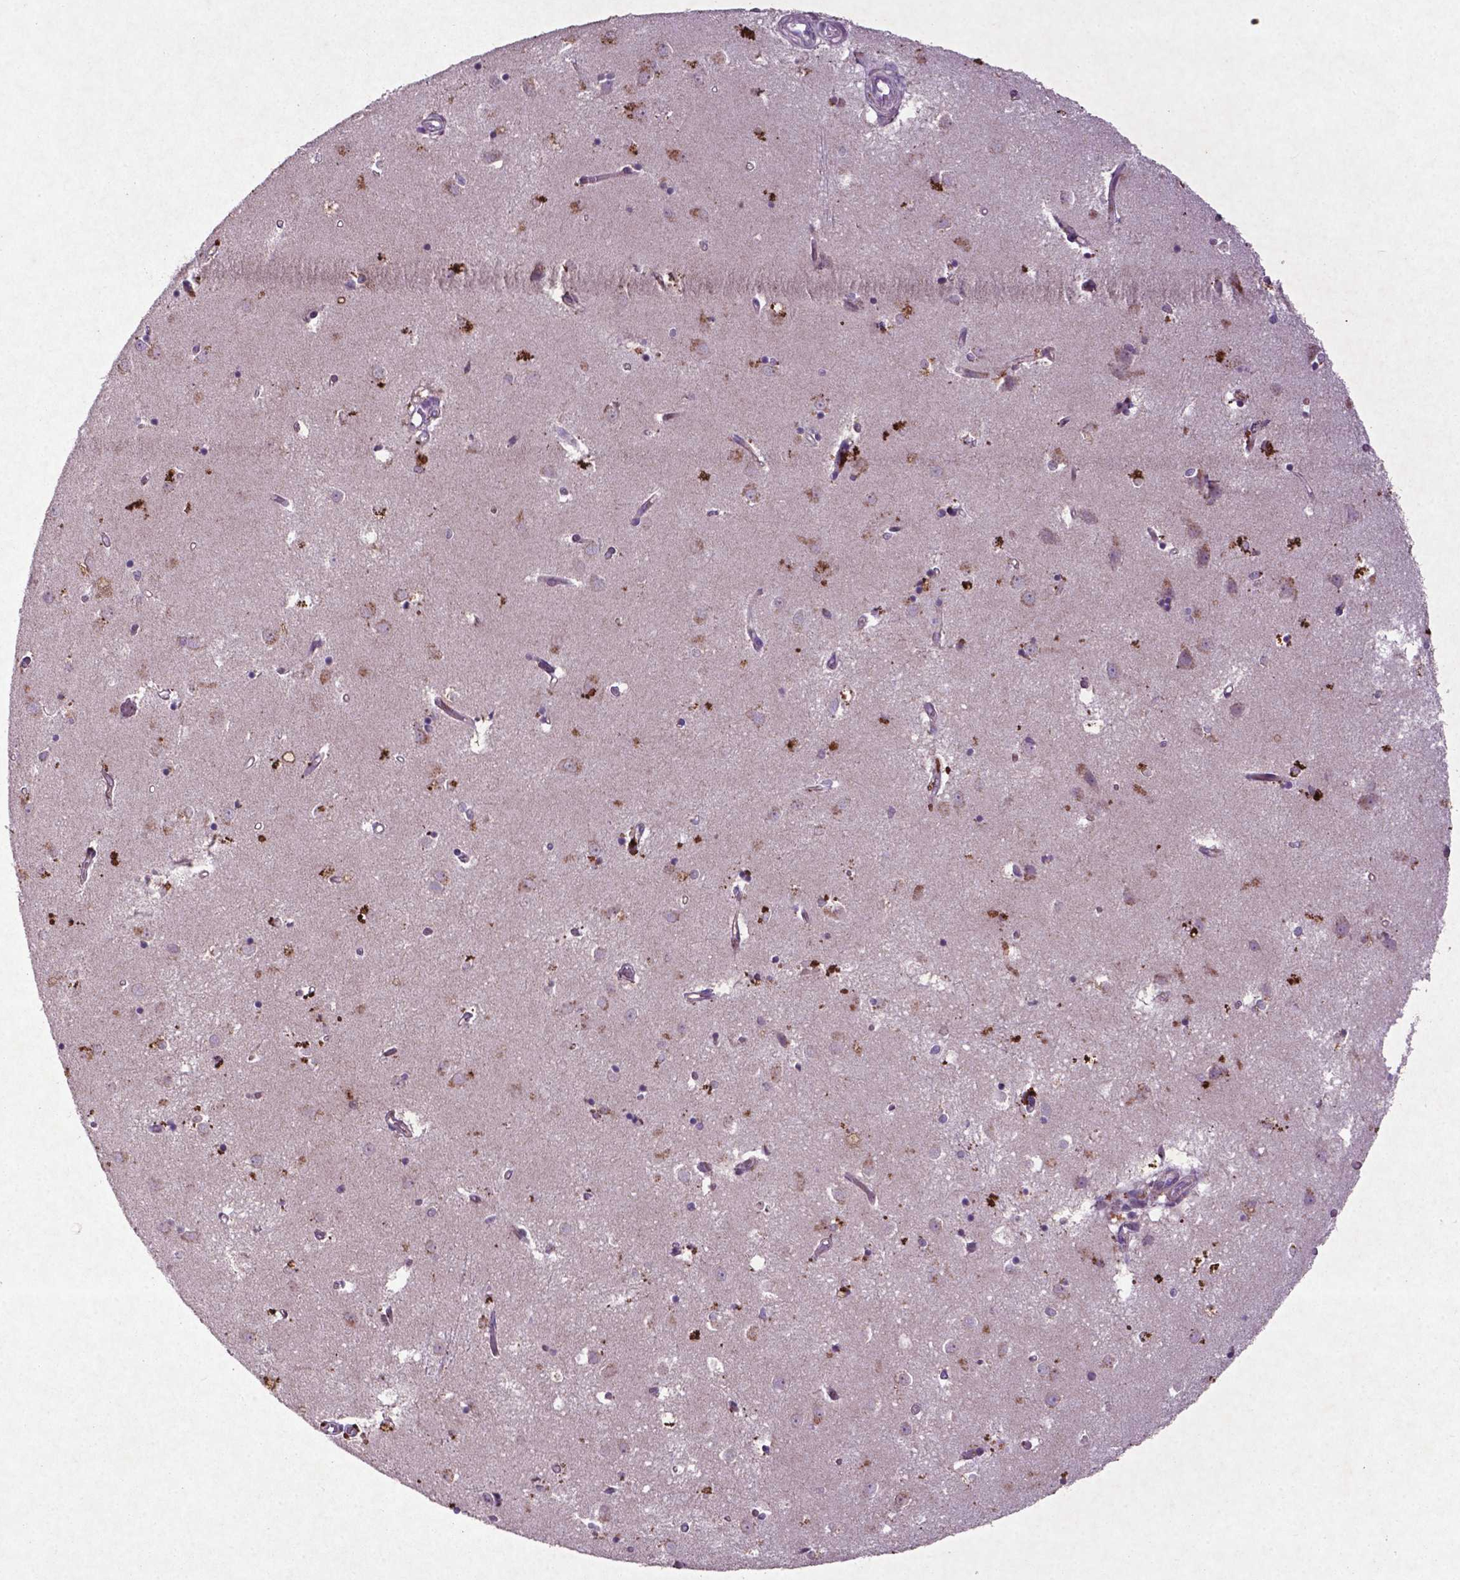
{"staining": {"intensity": "moderate", "quantity": "<25%", "location": "cytoplasmic/membranous"}, "tissue": "caudate", "cell_type": "Glial cells", "image_type": "normal", "snomed": [{"axis": "morphology", "description": "Normal tissue, NOS"}, {"axis": "topography", "description": "Lateral ventricle wall"}], "caption": "The image exhibits a brown stain indicating the presence of a protein in the cytoplasmic/membranous of glial cells in caudate.", "gene": "MTOR", "patient": {"sex": "male", "age": 54}}